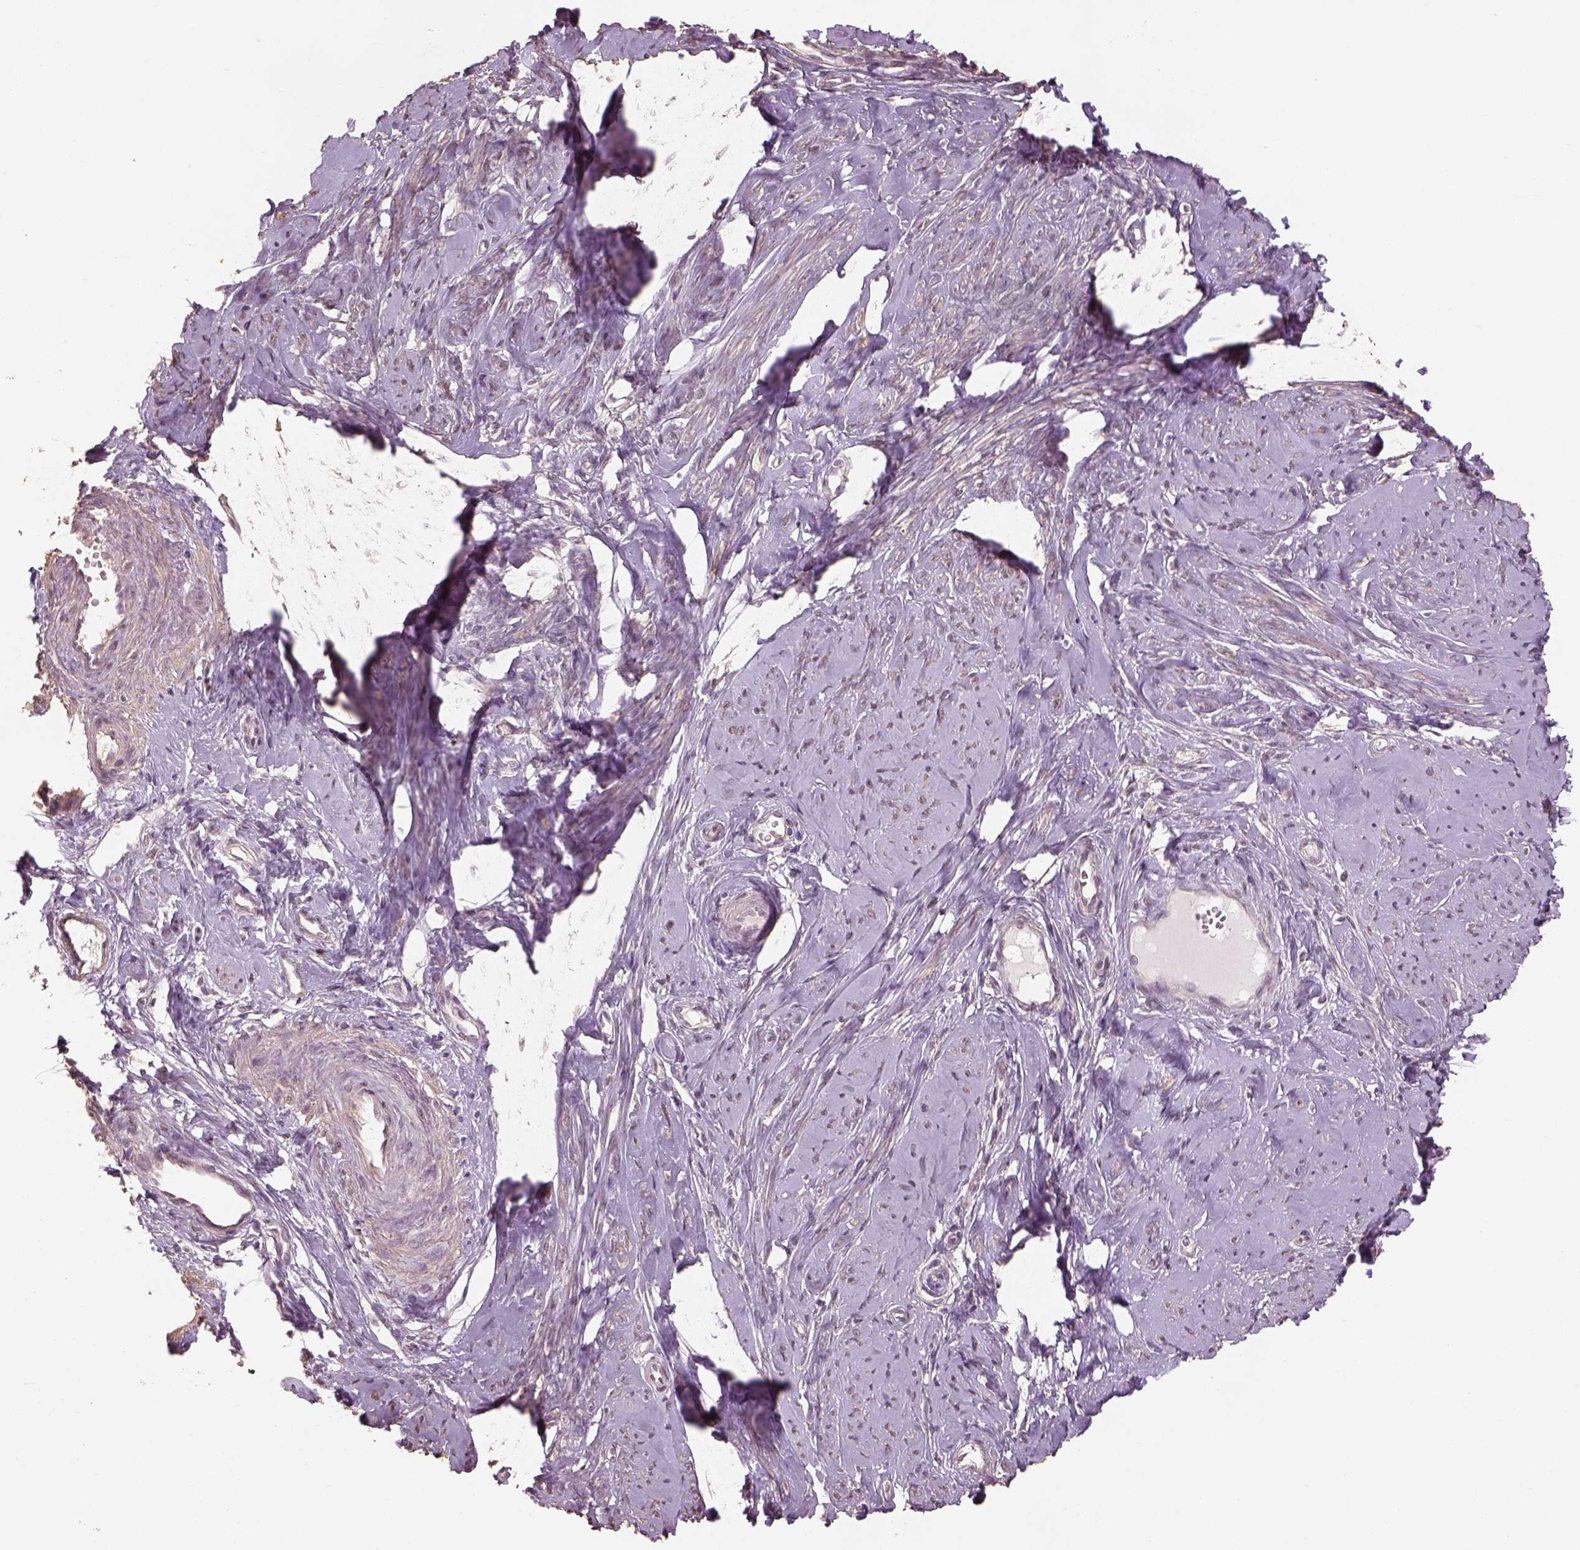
{"staining": {"intensity": "weak", "quantity": "25%-75%", "location": "cytoplasmic/membranous"}, "tissue": "smooth muscle", "cell_type": "Smooth muscle cells", "image_type": "normal", "snomed": [{"axis": "morphology", "description": "Normal tissue, NOS"}, {"axis": "topography", "description": "Smooth muscle"}], "caption": "A photomicrograph of human smooth muscle stained for a protein displays weak cytoplasmic/membranous brown staining in smooth muscle cells.", "gene": "LIN7A", "patient": {"sex": "female", "age": 48}}